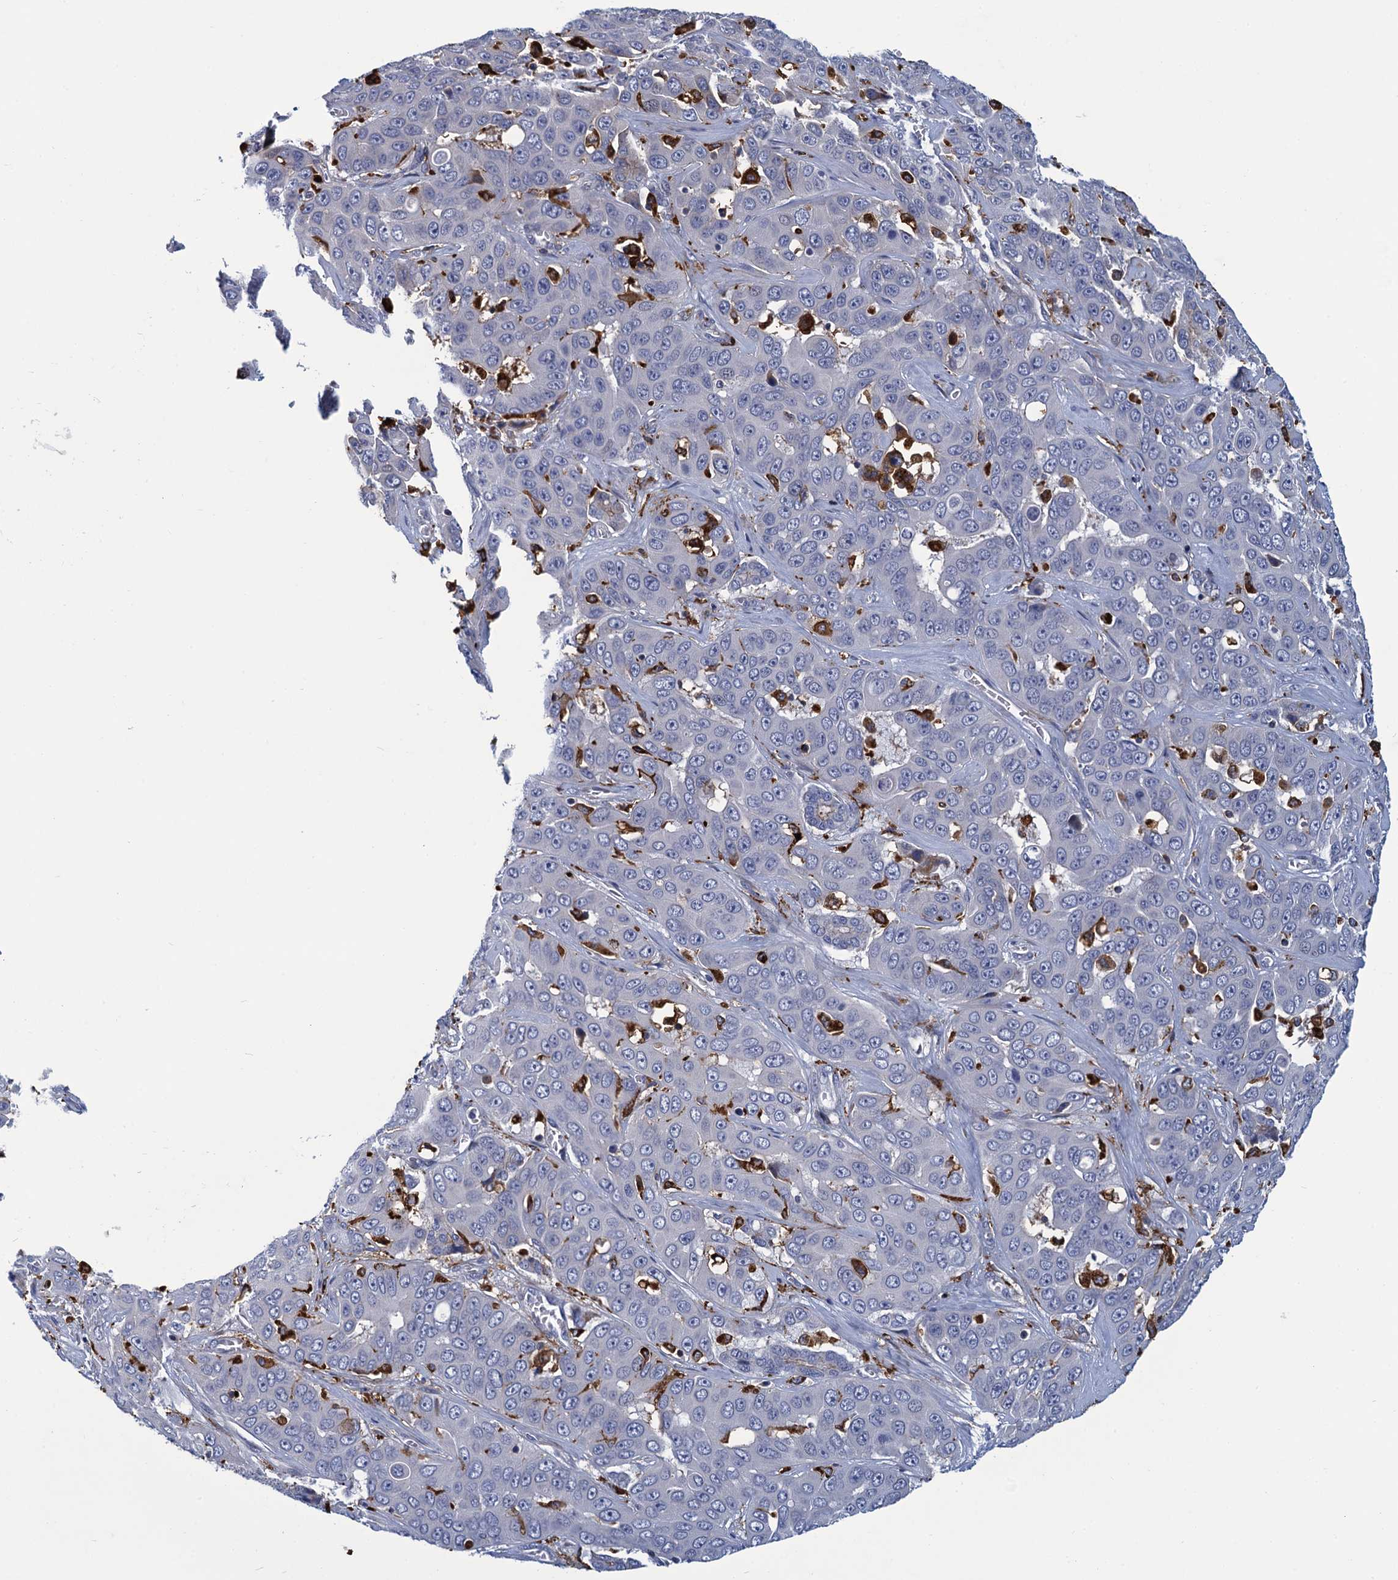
{"staining": {"intensity": "negative", "quantity": "none", "location": "none"}, "tissue": "liver cancer", "cell_type": "Tumor cells", "image_type": "cancer", "snomed": [{"axis": "morphology", "description": "Cholangiocarcinoma"}, {"axis": "topography", "description": "Liver"}], "caption": "High magnification brightfield microscopy of cholangiocarcinoma (liver) stained with DAB (3,3'-diaminobenzidine) (brown) and counterstained with hematoxylin (blue): tumor cells show no significant expression.", "gene": "DNHD1", "patient": {"sex": "female", "age": 52}}